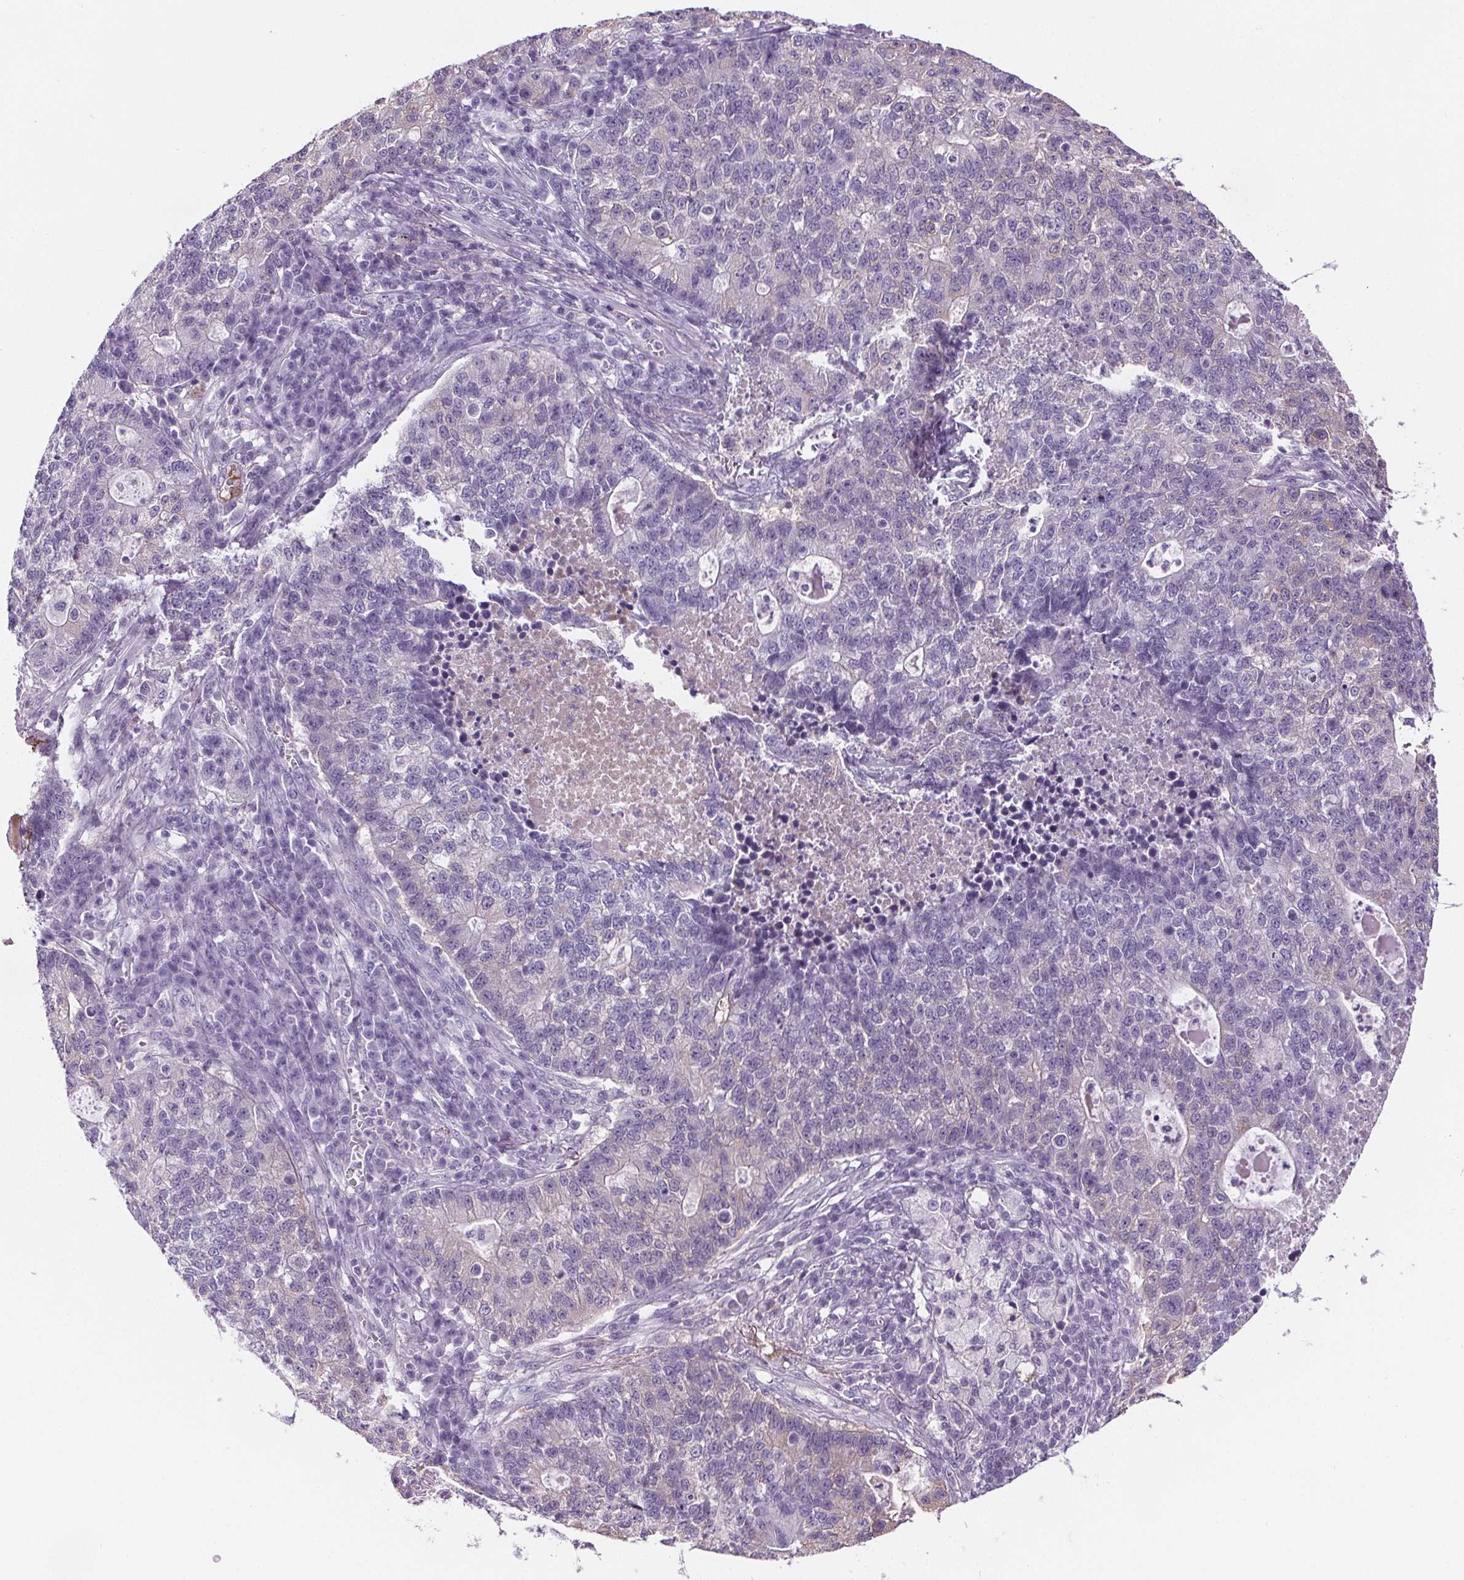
{"staining": {"intensity": "negative", "quantity": "none", "location": "none"}, "tissue": "lung cancer", "cell_type": "Tumor cells", "image_type": "cancer", "snomed": [{"axis": "morphology", "description": "Adenocarcinoma, NOS"}, {"axis": "topography", "description": "Lung"}], "caption": "This is a micrograph of immunohistochemistry staining of lung cancer (adenocarcinoma), which shows no expression in tumor cells.", "gene": "CD5L", "patient": {"sex": "male", "age": 57}}